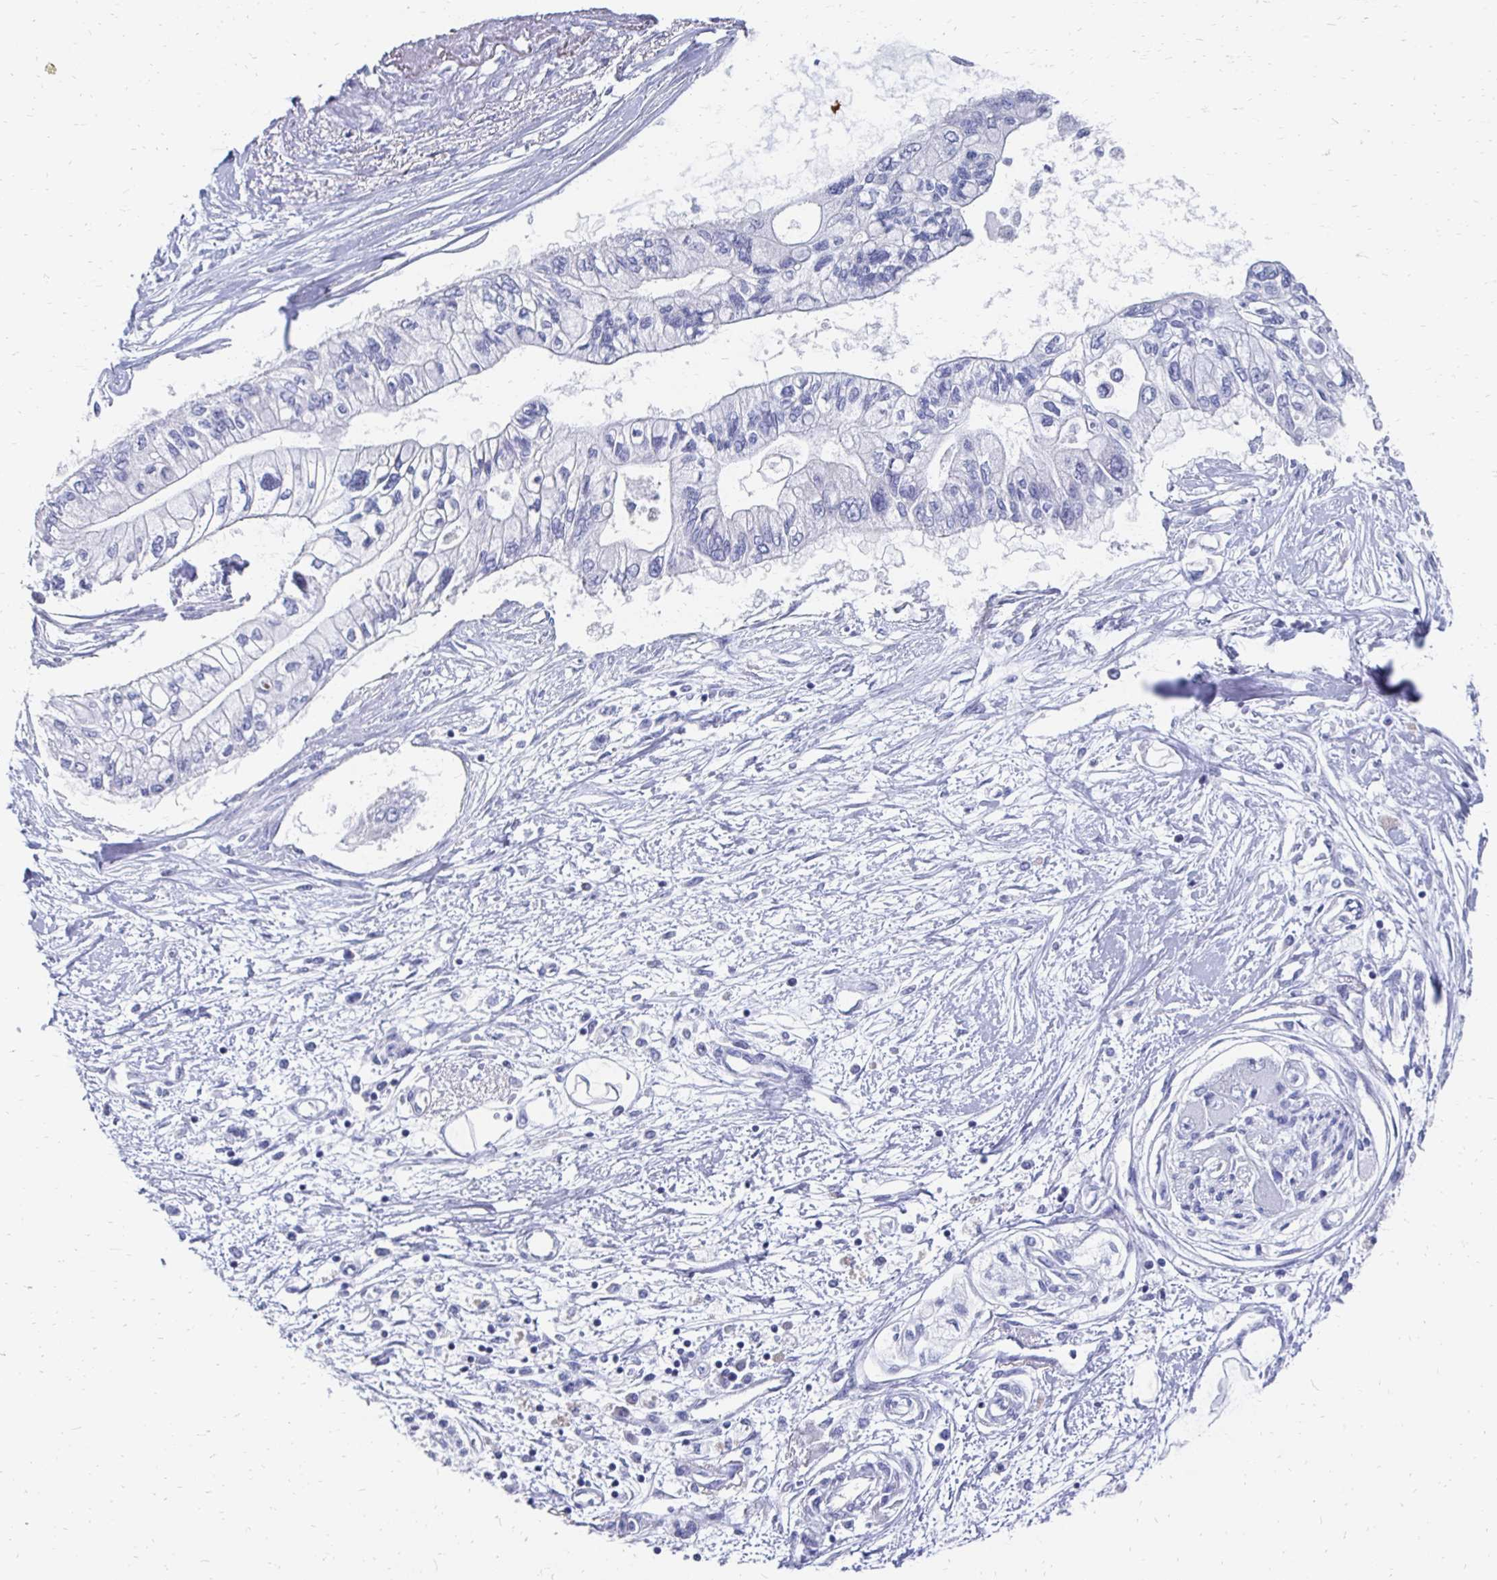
{"staining": {"intensity": "negative", "quantity": "none", "location": "none"}, "tissue": "pancreatic cancer", "cell_type": "Tumor cells", "image_type": "cancer", "snomed": [{"axis": "morphology", "description": "Adenocarcinoma, NOS"}, {"axis": "topography", "description": "Pancreas"}], "caption": "Protein analysis of pancreatic cancer (adenocarcinoma) exhibits no significant staining in tumor cells.", "gene": "SYCP3", "patient": {"sex": "female", "age": 77}}